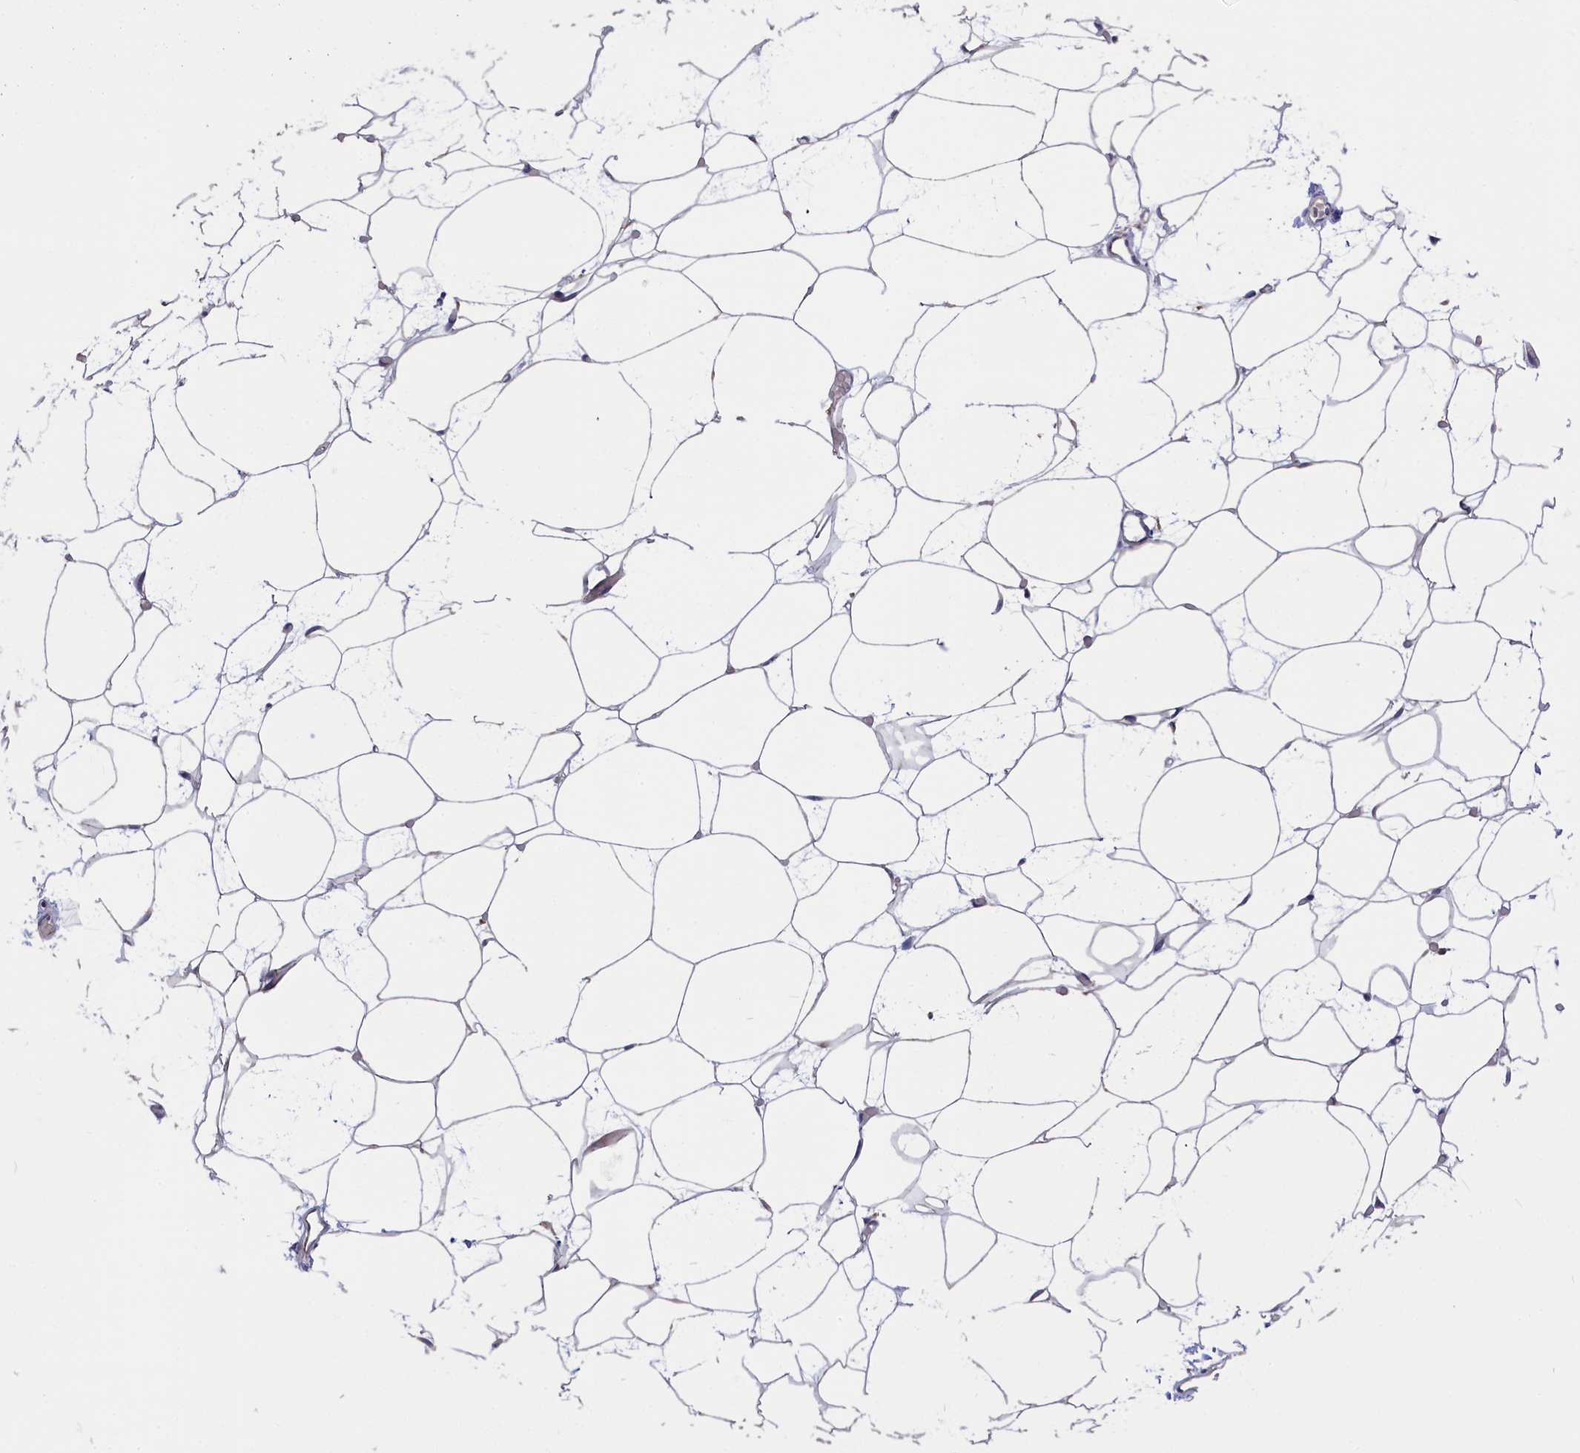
{"staining": {"intensity": "weak", "quantity": ">75%", "location": "nuclear"}, "tissue": "adipose tissue", "cell_type": "Adipocytes", "image_type": "normal", "snomed": [{"axis": "morphology", "description": "Normal tissue, NOS"}, {"axis": "topography", "description": "Breast"}], "caption": "Immunohistochemistry (IHC) staining of normal adipose tissue, which exhibits low levels of weak nuclear staining in approximately >75% of adipocytes indicating weak nuclear protein positivity. The staining was performed using DAB (3,3'-diaminobenzidine) (brown) for protein detection and nuclei were counterstained in hematoxylin (blue).", "gene": "CRACD", "patient": {"sex": "female", "age": 23}}